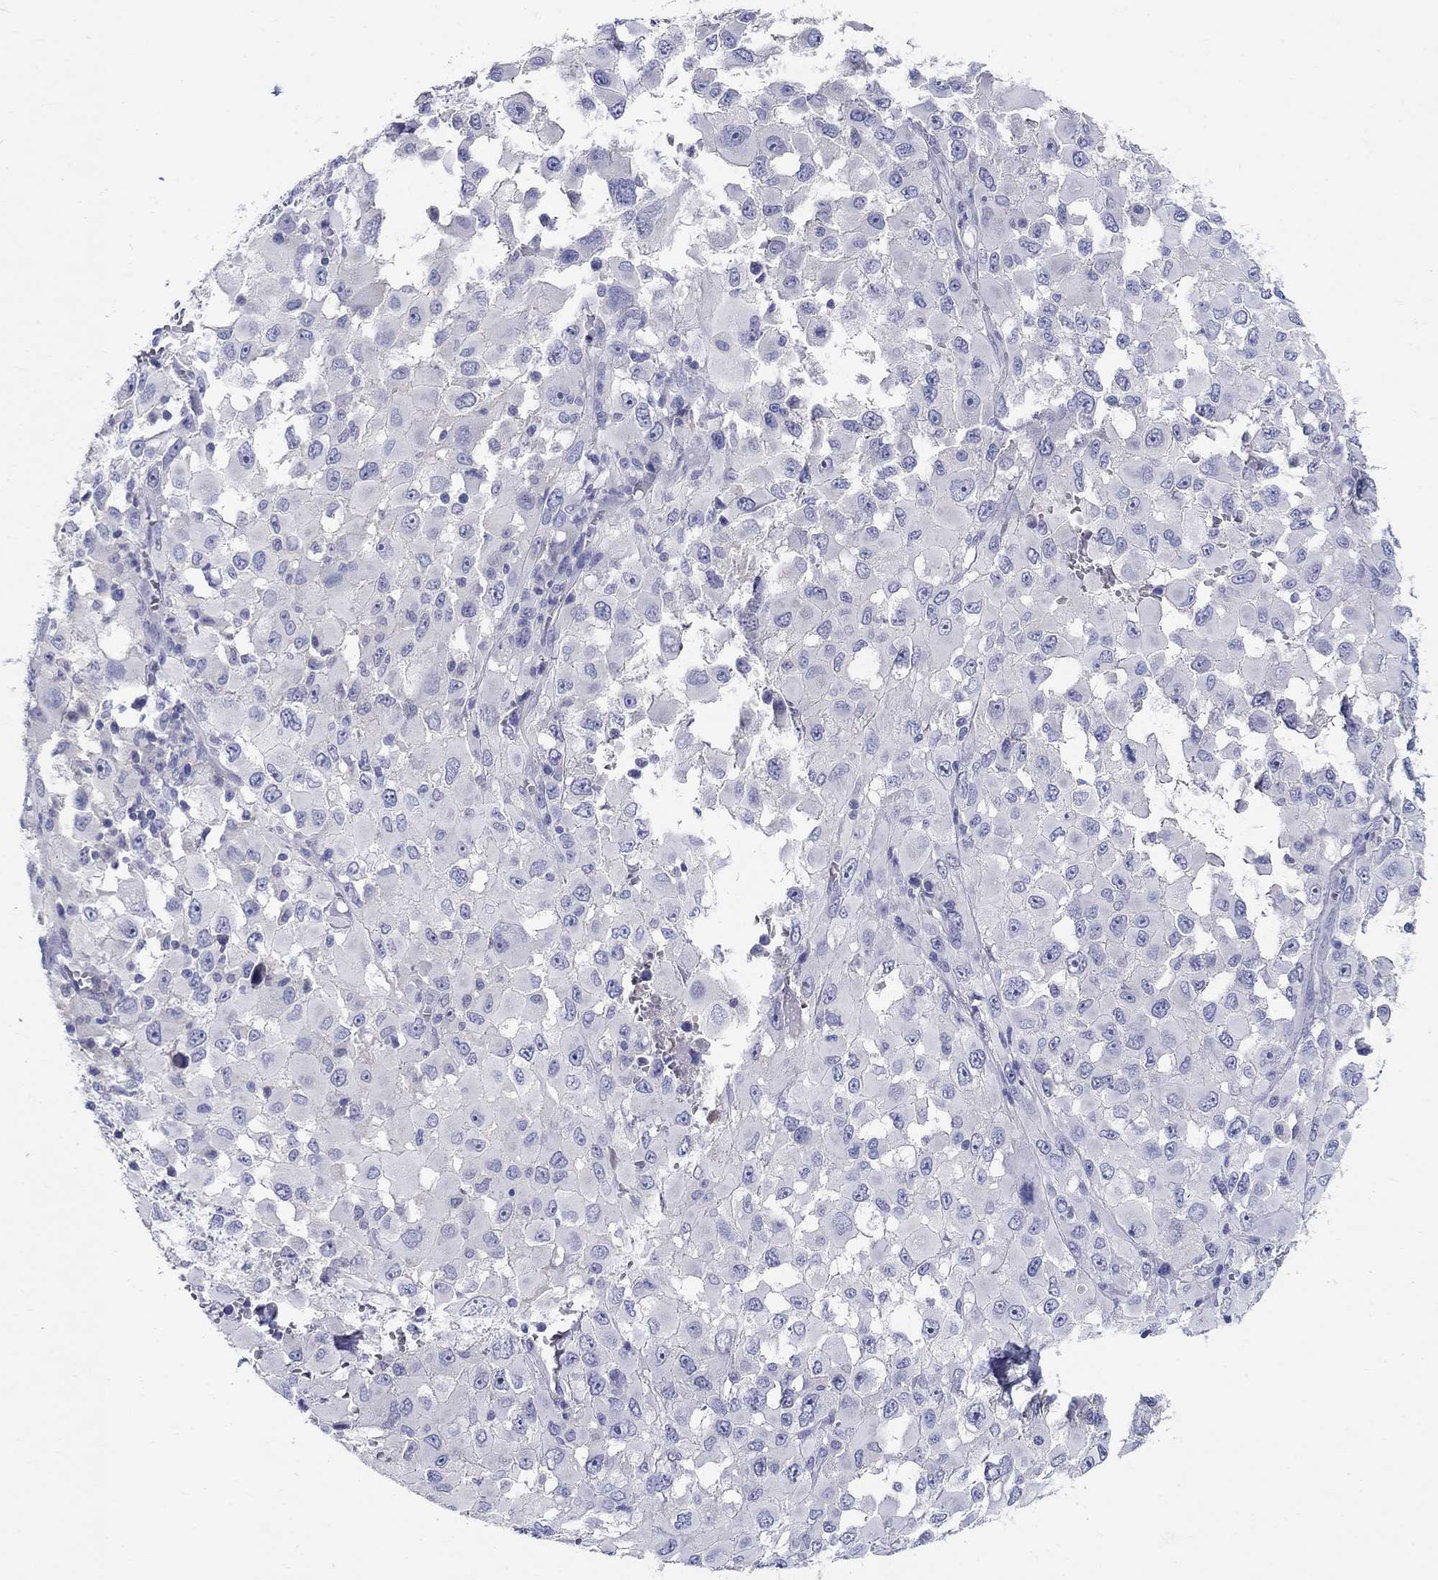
{"staining": {"intensity": "negative", "quantity": "none", "location": "none"}, "tissue": "melanoma", "cell_type": "Tumor cells", "image_type": "cancer", "snomed": [{"axis": "morphology", "description": "Malignant melanoma, Metastatic site"}, {"axis": "topography", "description": "Lymph node"}], "caption": "Tumor cells show no significant protein positivity in malignant melanoma (metastatic site).", "gene": "CRYGD", "patient": {"sex": "male", "age": 50}}